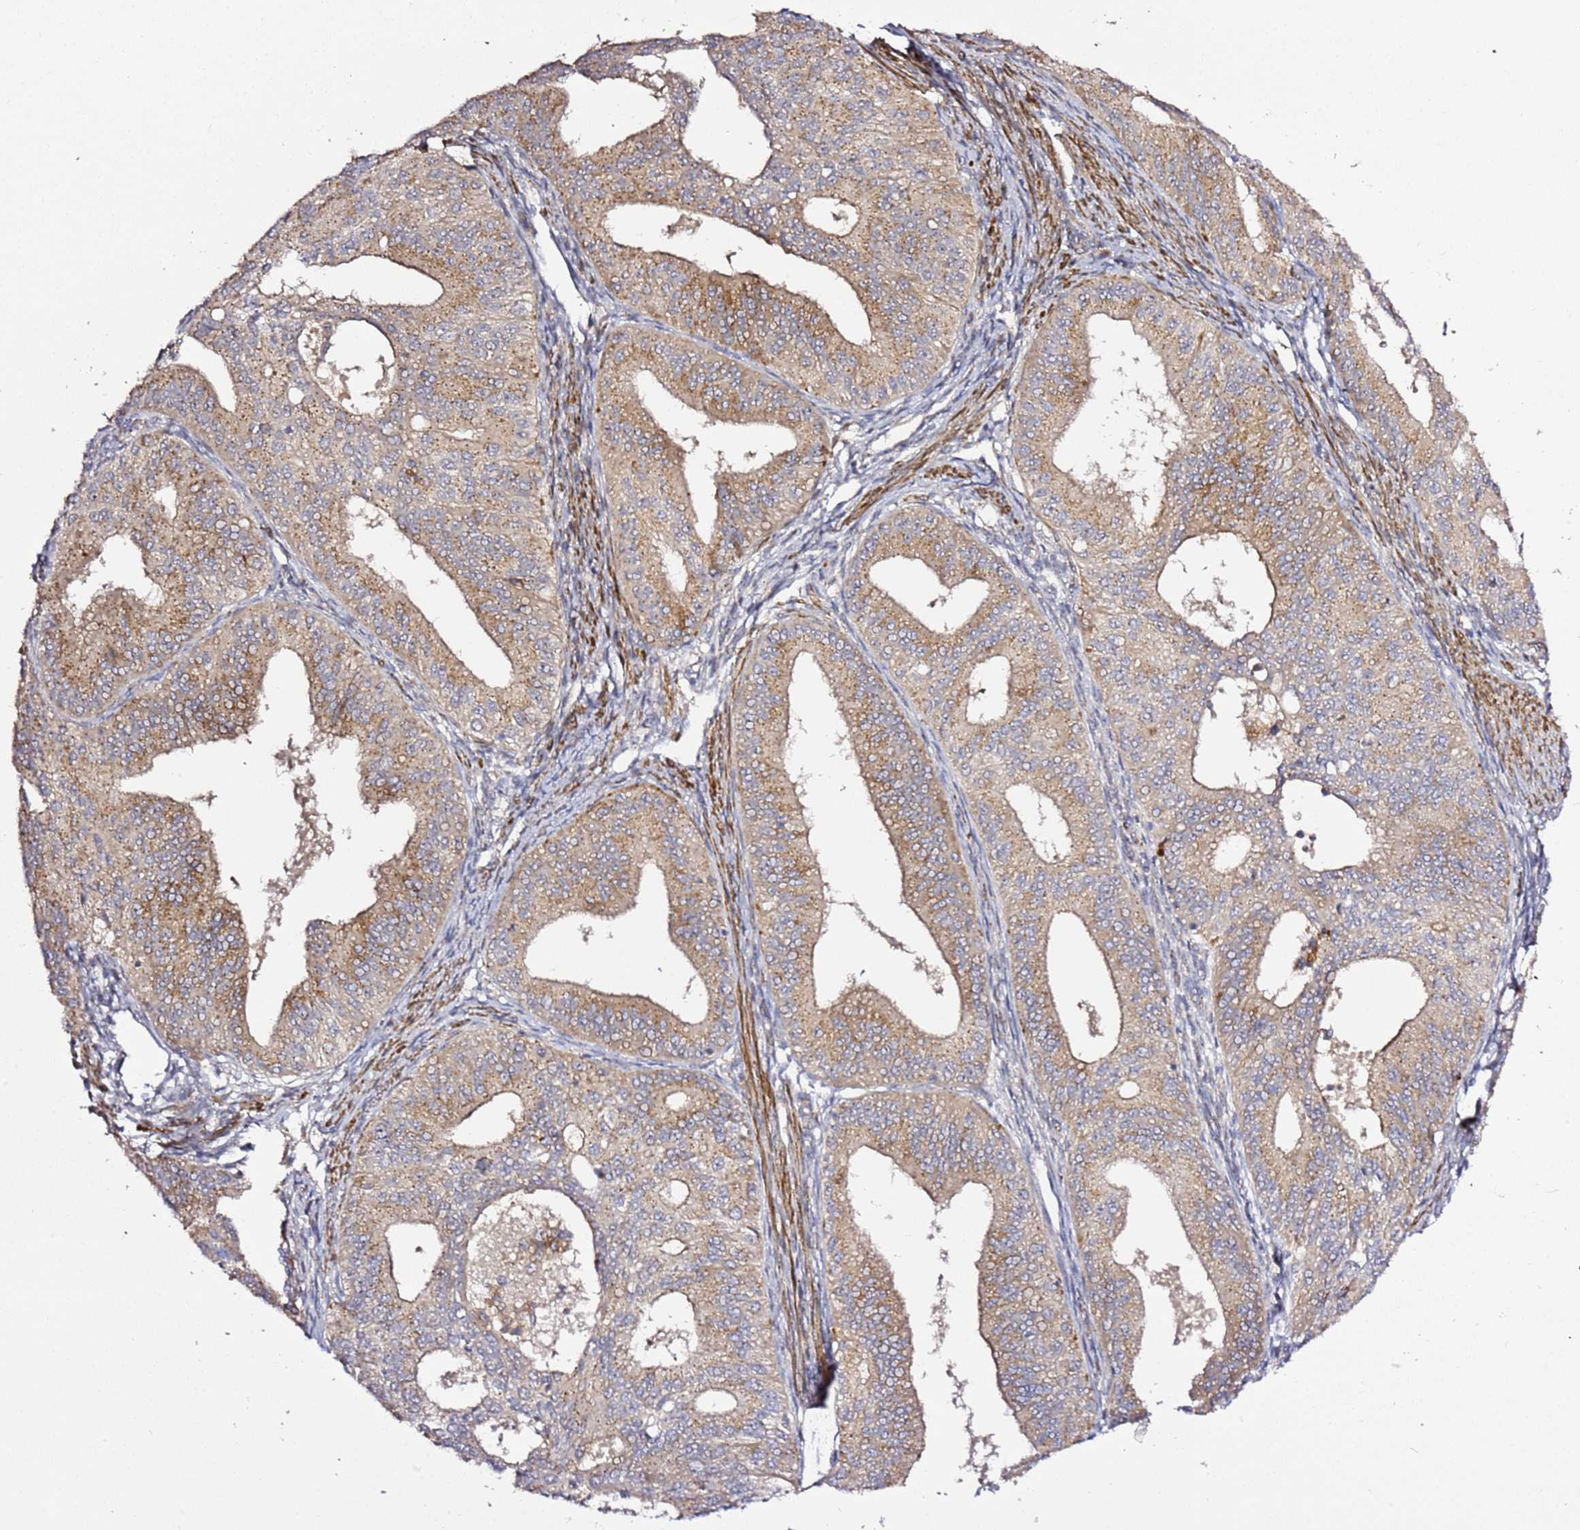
{"staining": {"intensity": "moderate", "quantity": ">75%", "location": "cytoplasmic/membranous"}, "tissue": "endometrial cancer", "cell_type": "Tumor cells", "image_type": "cancer", "snomed": [{"axis": "morphology", "description": "Adenocarcinoma, NOS"}, {"axis": "topography", "description": "Endometrium"}], "caption": "Immunohistochemical staining of endometrial adenocarcinoma exhibits medium levels of moderate cytoplasmic/membranous protein expression in approximately >75% of tumor cells.", "gene": "PVRIG", "patient": {"sex": "female", "age": 50}}